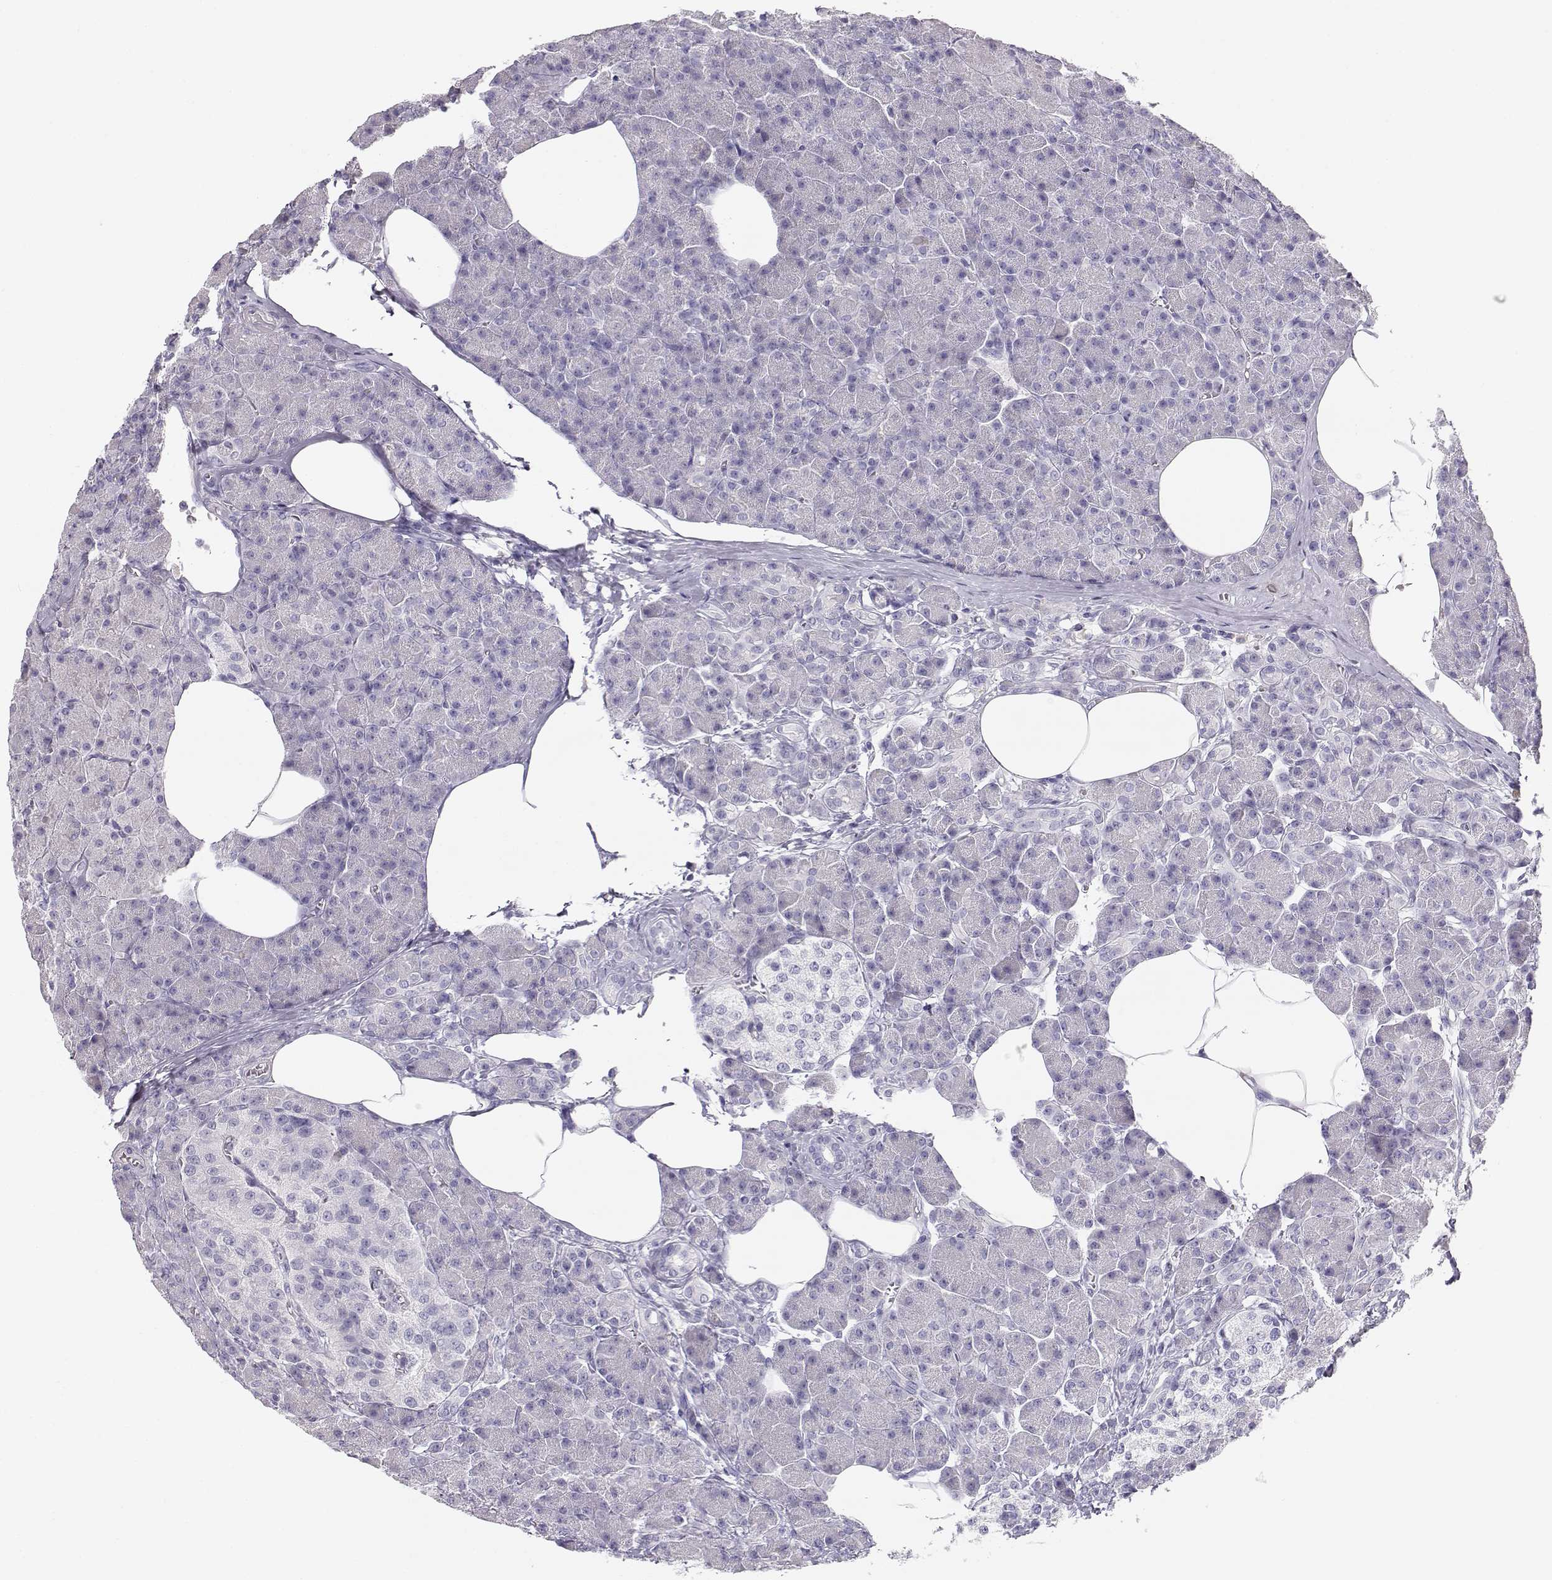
{"staining": {"intensity": "negative", "quantity": "none", "location": "none"}, "tissue": "pancreas", "cell_type": "Exocrine glandular cells", "image_type": "normal", "snomed": [{"axis": "morphology", "description": "Normal tissue, NOS"}, {"axis": "topography", "description": "Pancreas"}], "caption": "DAB (3,3'-diaminobenzidine) immunohistochemical staining of normal pancreas displays no significant positivity in exocrine glandular cells. The staining was performed using DAB (3,3'-diaminobenzidine) to visualize the protein expression in brown, while the nuclei were stained in blue with hematoxylin (Magnification: 20x).", "gene": "LEPR", "patient": {"sex": "female", "age": 45}}